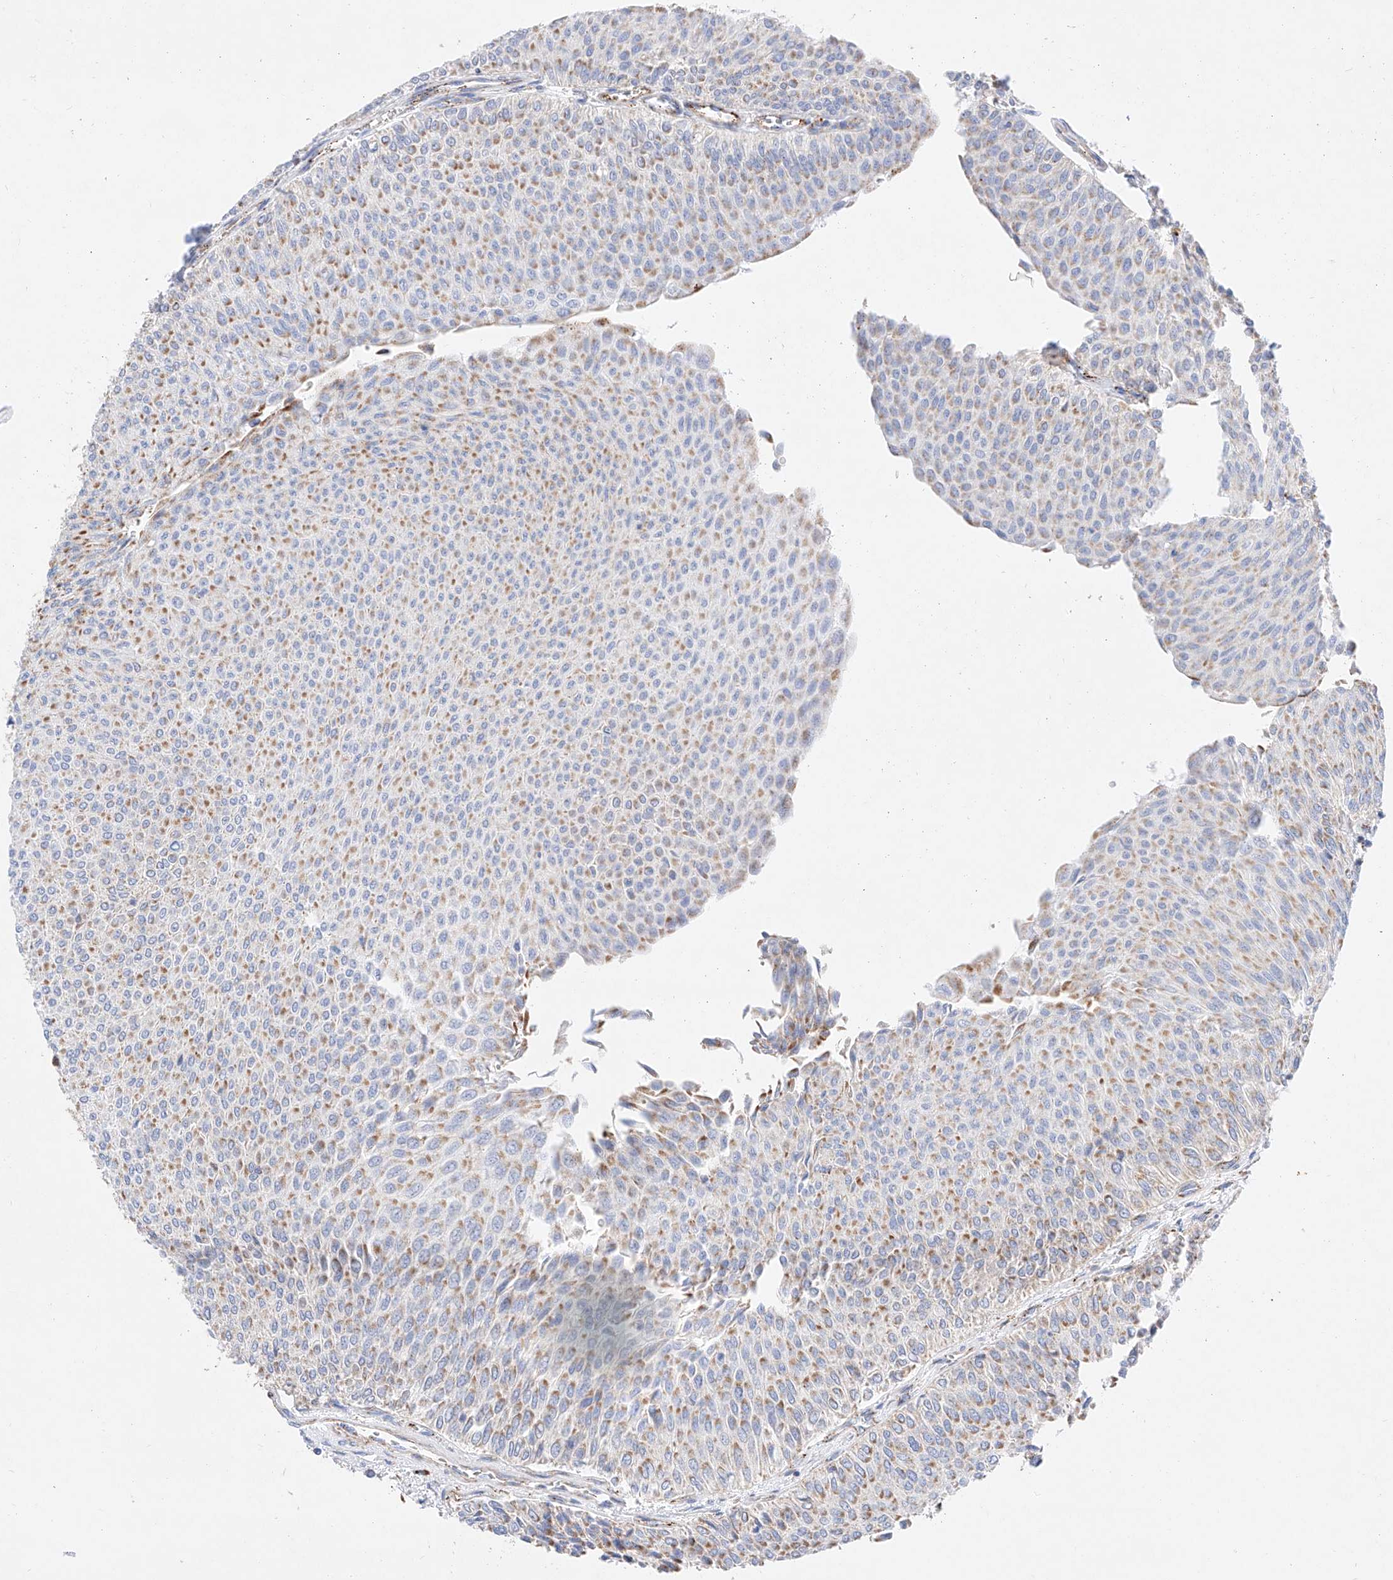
{"staining": {"intensity": "weak", "quantity": ">75%", "location": "cytoplasmic/membranous"}, "tissue": "urothelial cancer", "cell_type": "Tumor cells", "image_type": "cancer", "snomed": [{"axis": "morphology", "description": "Urothelial carcinoma, Low grade"}, {"axis": "topography", "description": "Urinary bladder"}], "caption": "IHC (DAB) staining of urothelial cancer shows weak cytoplasmic/membranous protein staining in about >75% of tumor cells. (DAB (3,3'-diaminobenzidine) IHC with brightfield microscopy, high magnification).", "gene": "C6orf62", "patient": {"sex": "male", "age": 78}}